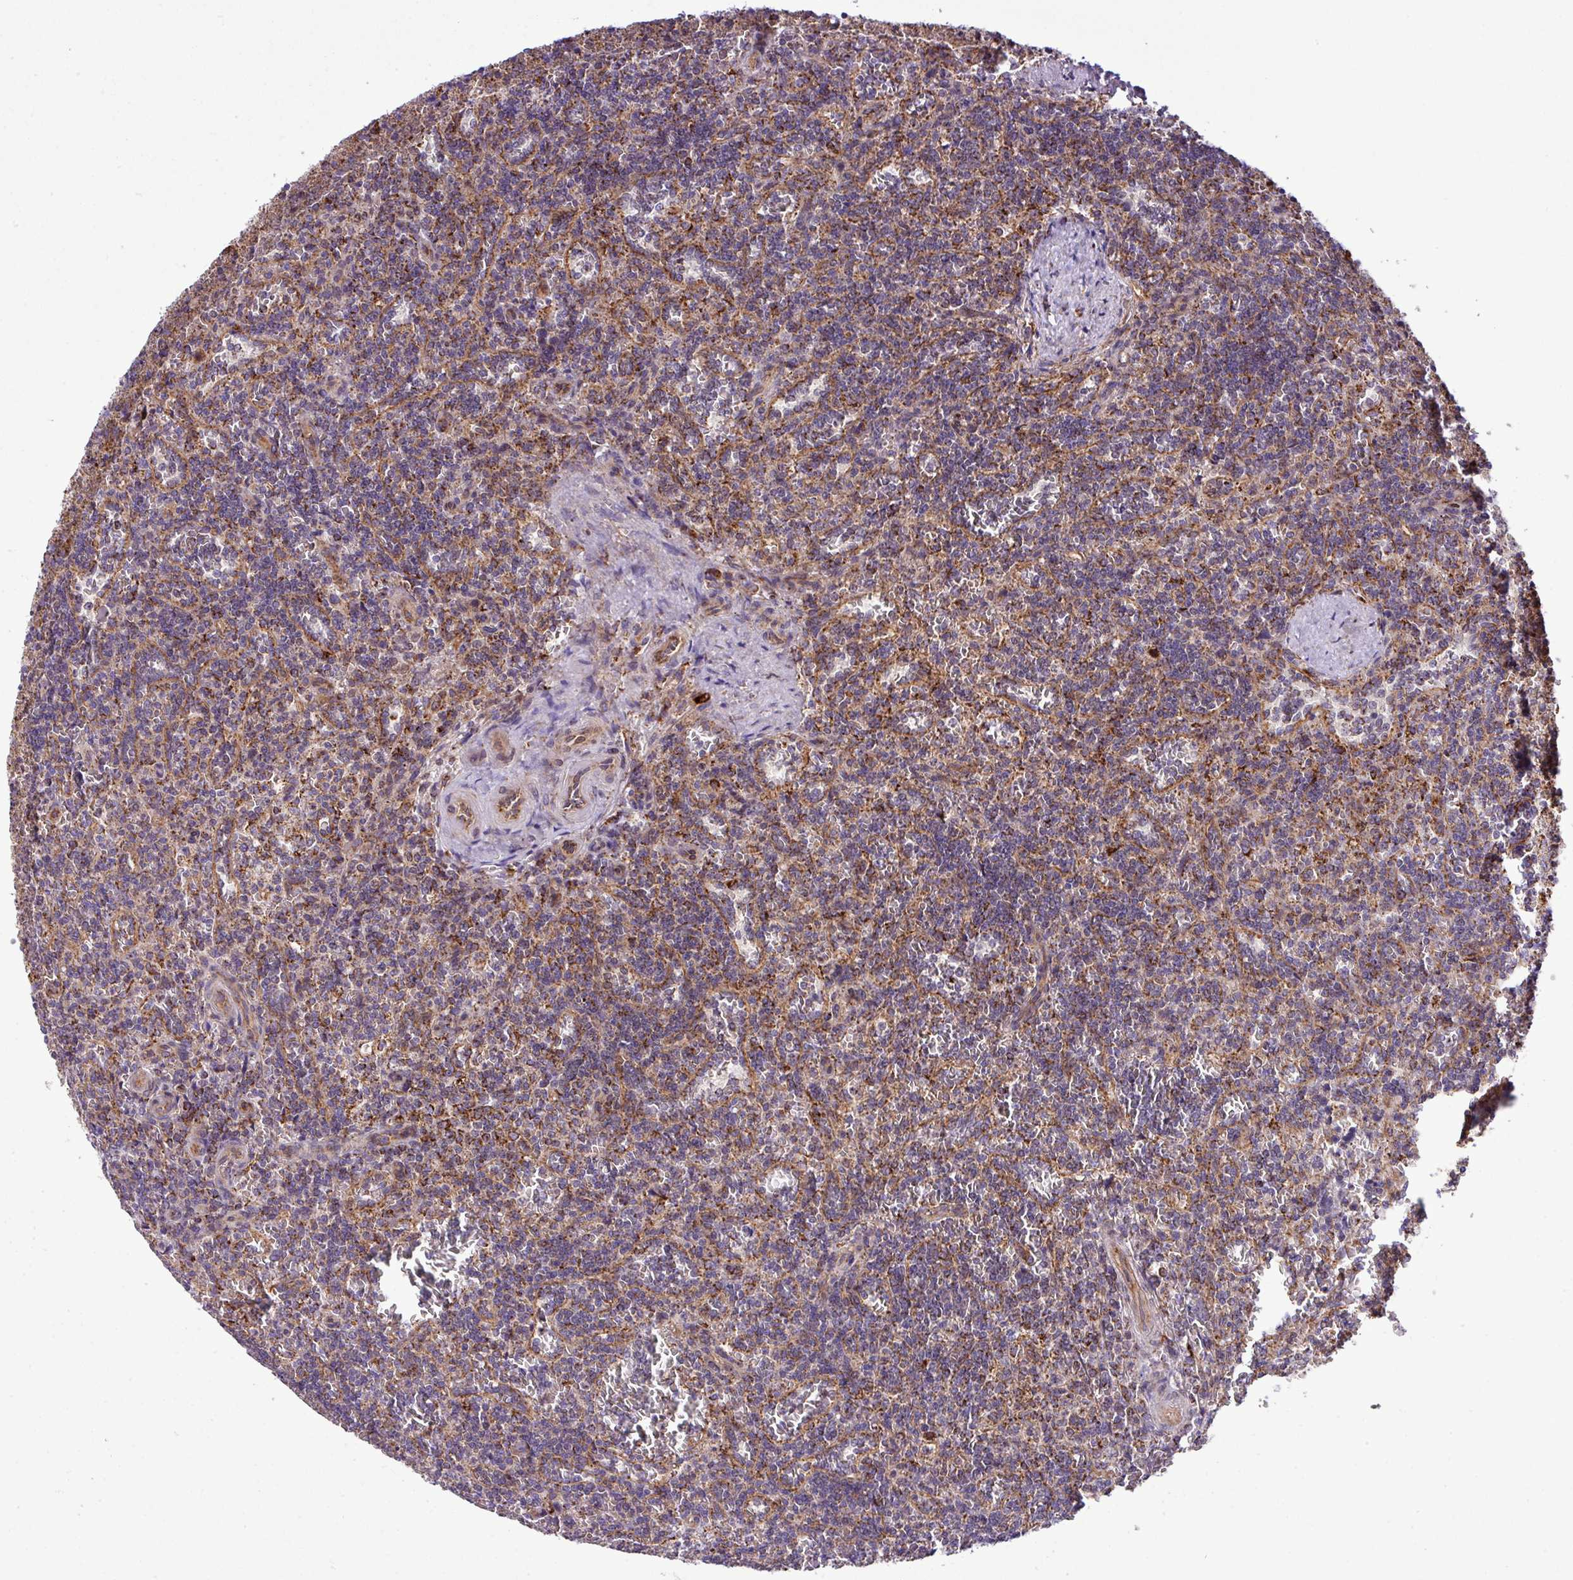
{"staining": {"intensity": "moderate", "quantity": "<25%", "location": "cytoplasmic/membranous"}, "tissue": "lymphoma", "cell_type": "Tumor cells", "image_type": "cancer", "snomed": [{"axis": "morphology", "description": "Malignant lymphoma, non-Hodgkin's type, Low grade"}, {"axis": "topography", "description": "Spleen"}], "caption": "The immunohistochemical stain highlights moderate cytoplasmic/membranous expression in tumor cells of lymphoma tissue.", "gene": "ZNF569", "patient": {"sex": "male", "age": 73}}